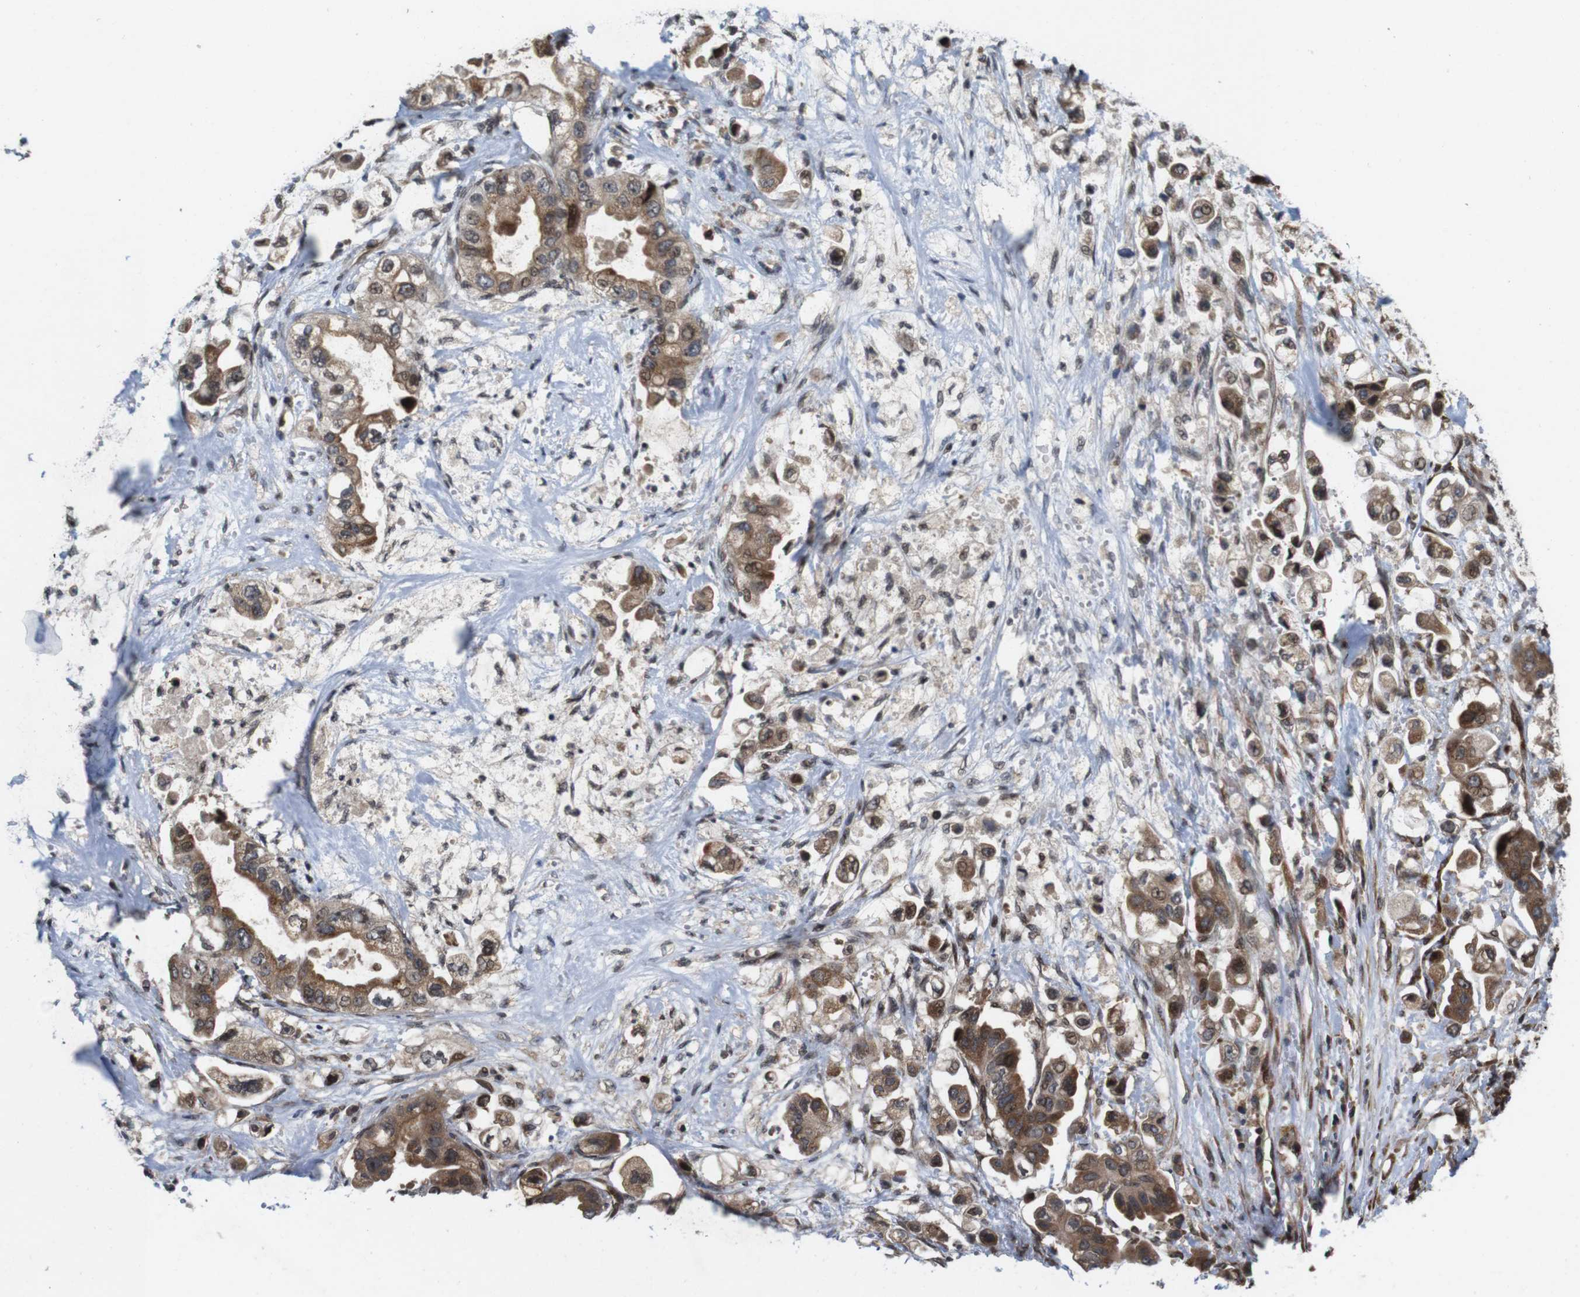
{"staining": {"intensity": "moderate", "quantity": ">75%", "location": "cytoplasmic/membranous"}, "tissue": "stomach cancer", "cell_type": "Tumor cells", "image_type": "cancer", "snomed": [{"axis": "morphology", "description": "Adenocarcinoma, NOS"}, {"axis": "topography", "description": "Stomach"}], "caption": "Tumor cells exhibit moderate cytoplasmic/membranous positivity in approximately >75% of cells in stomach adenocarcinoma. The protein of interest is shown in brown color, while the nuclei are stained blue.", "gene": "EFCAB14", "patient": {"sex": "male", "age": 62}}